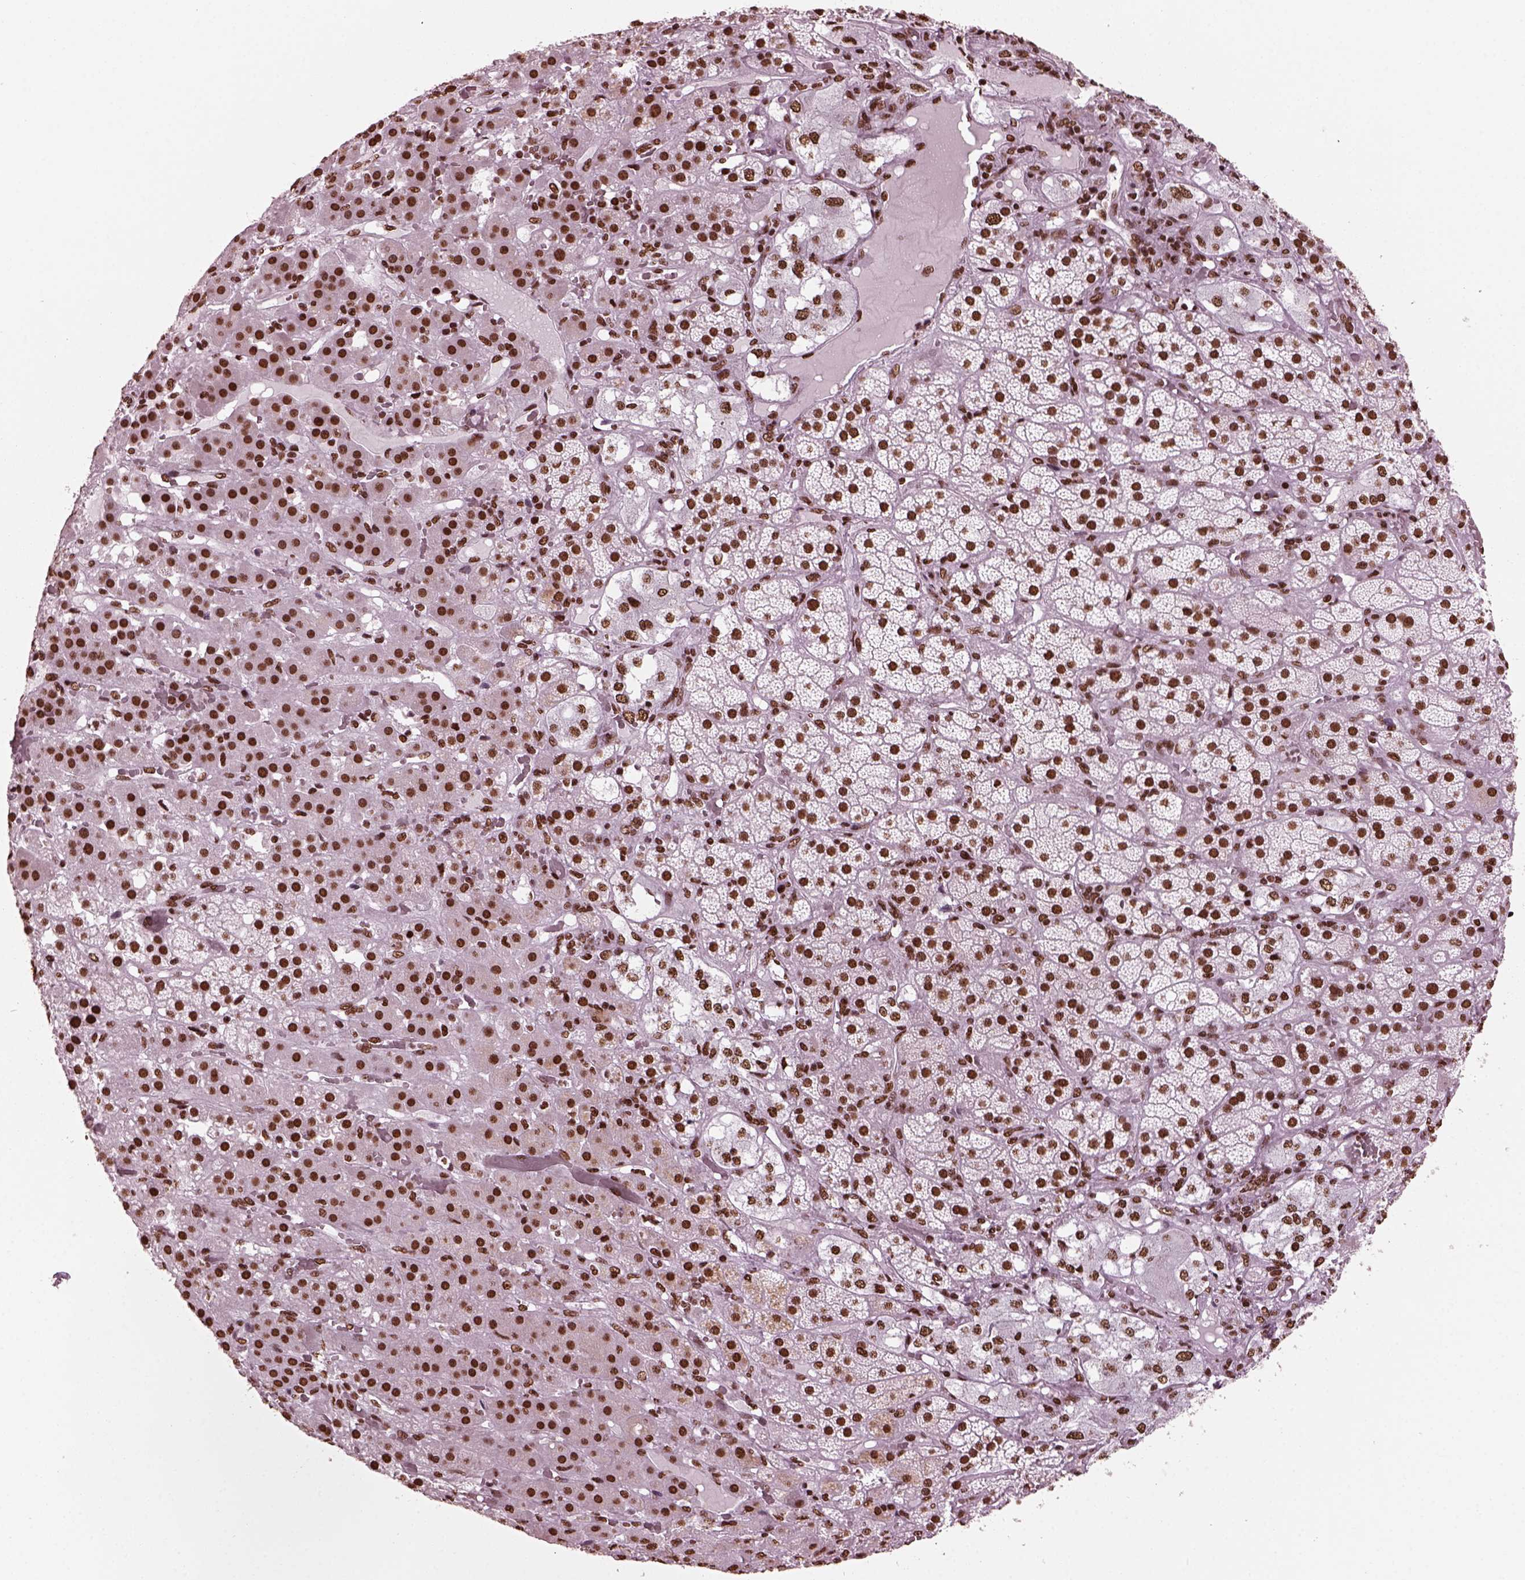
{"staining": {"intensity": "strong", "quantity": ">75%", "location": "nuclear"}, "tissue": "adrenal gland", "cell_type": "Glandular cells", "image_type": "normal", "snomed": [{"axis": "morphology", "description": "Normal tissue, NOS"}, {"axis": "topography", "description": "Adrenal gland"}], "caption": "Protein staining by immunohistochemistry displays strong nuclear staining in approximately >75% of glandular cells in benign adrenal gland.", "gene": "CBFA2T3", "patient": {"sex": "male", "age": 57}}